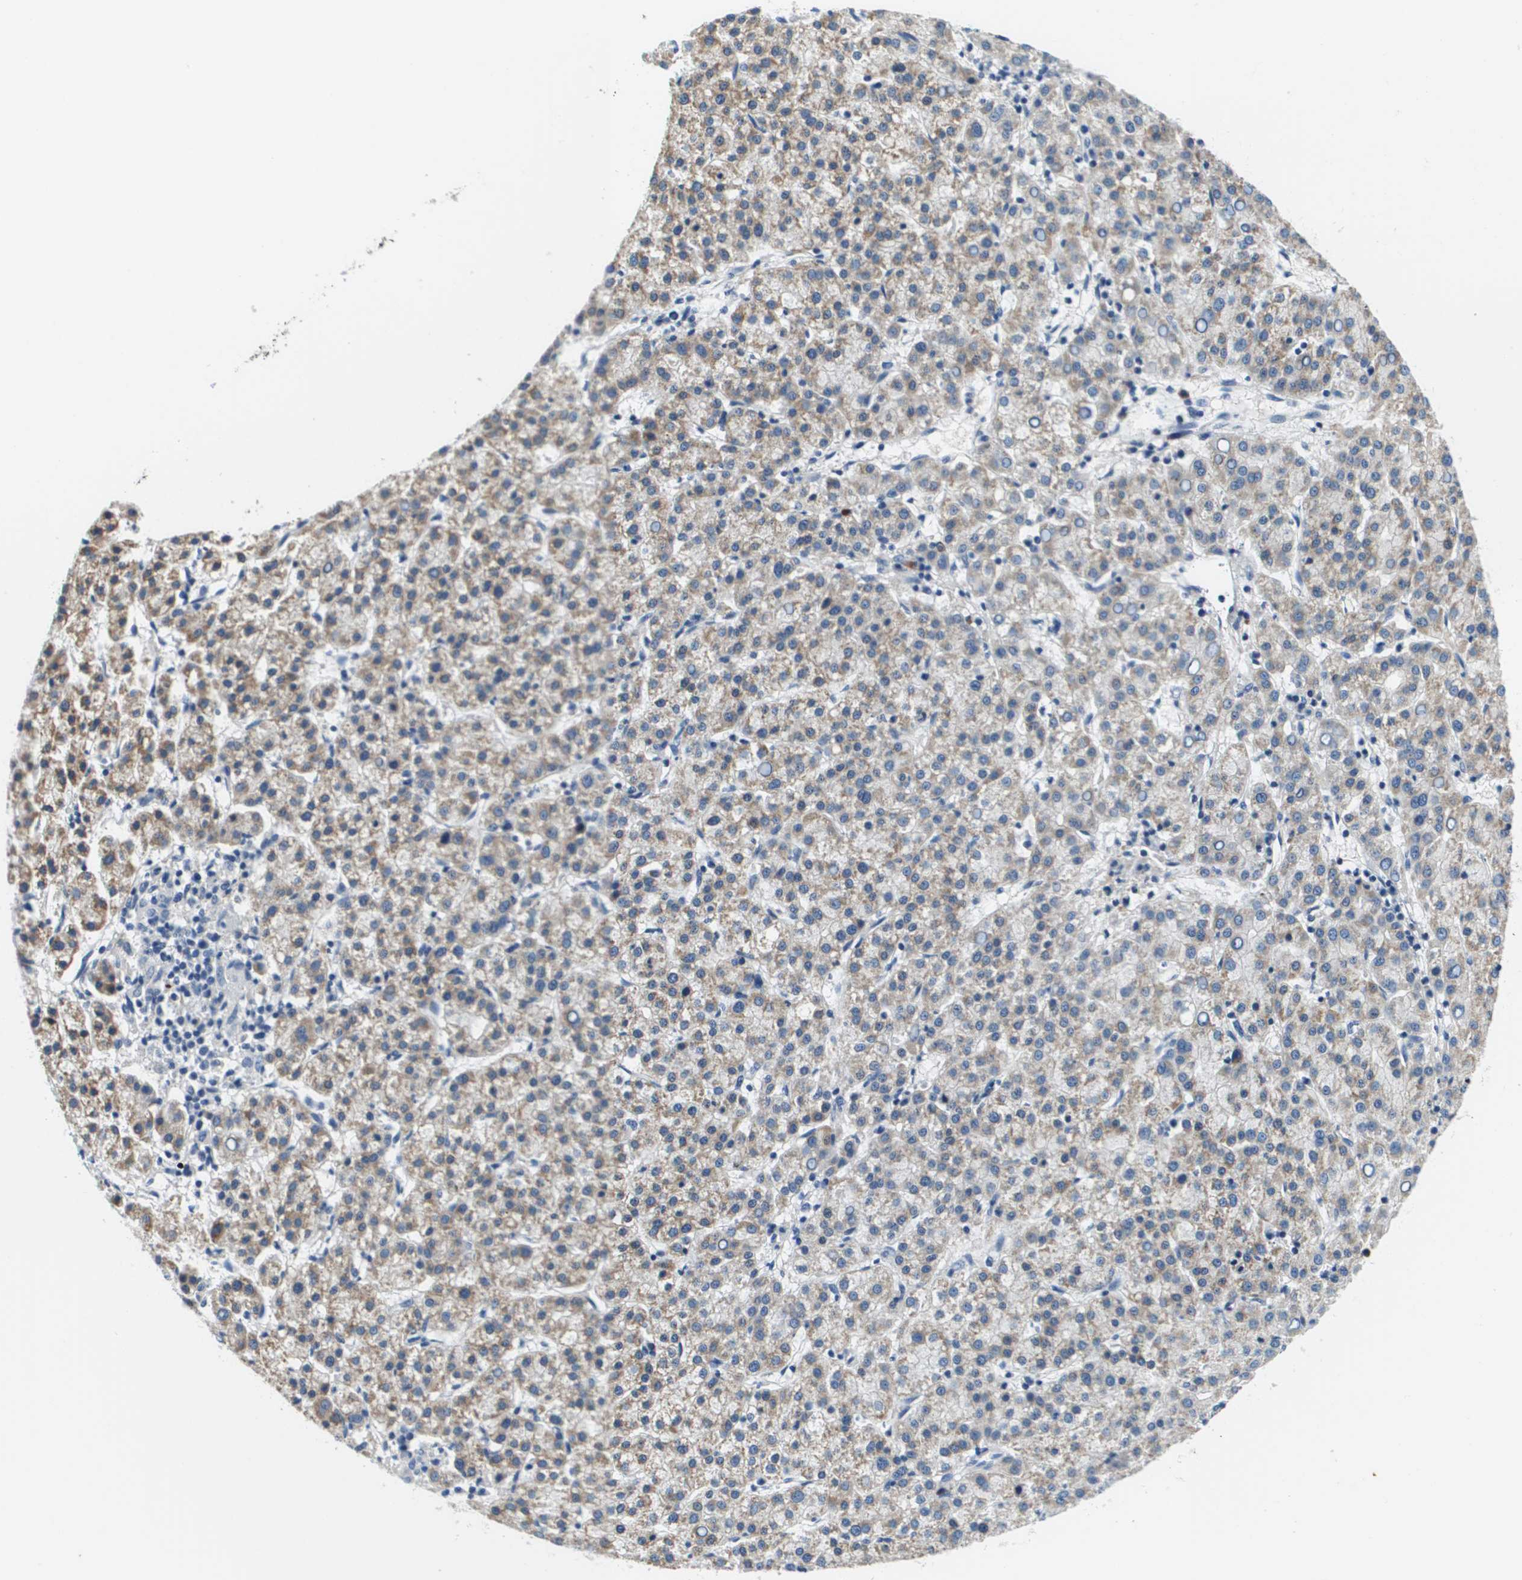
{"staining": {"intensity": "weak", "quantity": ">75%", "location": "cytoplasmic/membranous"}, "tissue": "liver cancer", "cell_type": "Tumor cells", "image_type": "cancer", "snomed": [{"axis": "morphology", "description": "Carcinoma, Hepatocellular, NOS"}, {"axis": "topography", "description": "Liver"}], "caption": "The image reveals immunohistochemical staining of liver cancer (hepatocellular carcinoma). There is weak cytoplasmic/membranous expression is appreciated in approximately >75% of tumor cells.", "gene": "KCNQ5", "patient": {"sex": "female", "age": 58}}